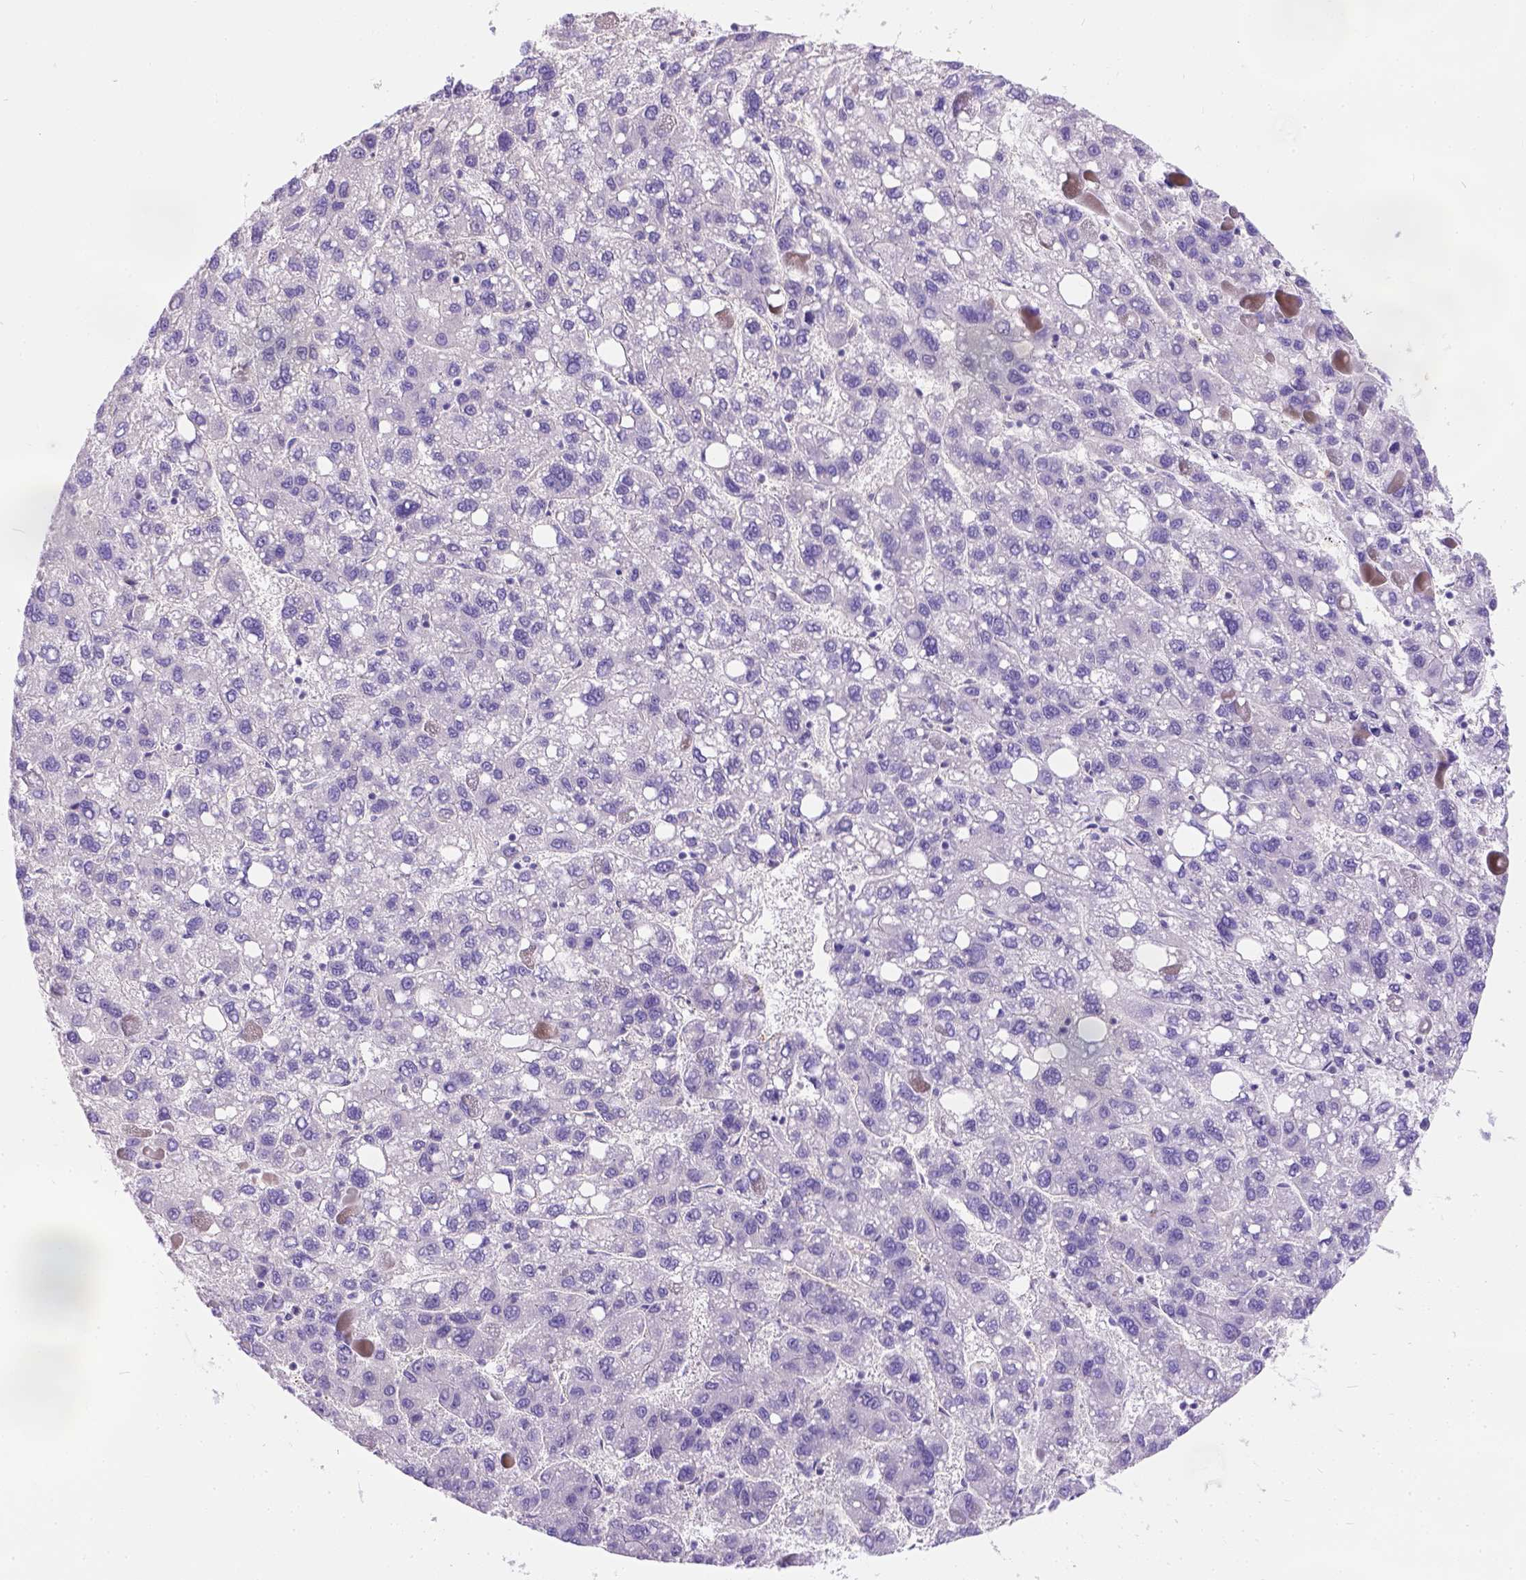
{"staining": {"intensity": "negative", "quantity": "none", "location": "none"}, "tissue": "liver cancer", "cell_type": "Tumor cells", "image_type": "cancer", "snomed": [{"axis": "morphology", "description": "Carcinoma, Hepatocellular, NOS"}, {"axis": "topography", "description": "Liver"}], "caption": "A photomicrograph of liver cancer stained for a protein displays no brown staining in tumor cells. (DAB immunohistochemistry (IHC) visualized using brightfield microscopy, high magnification).", "gene": "PHF7", "patient": {"sex": "female", "age": 82}}